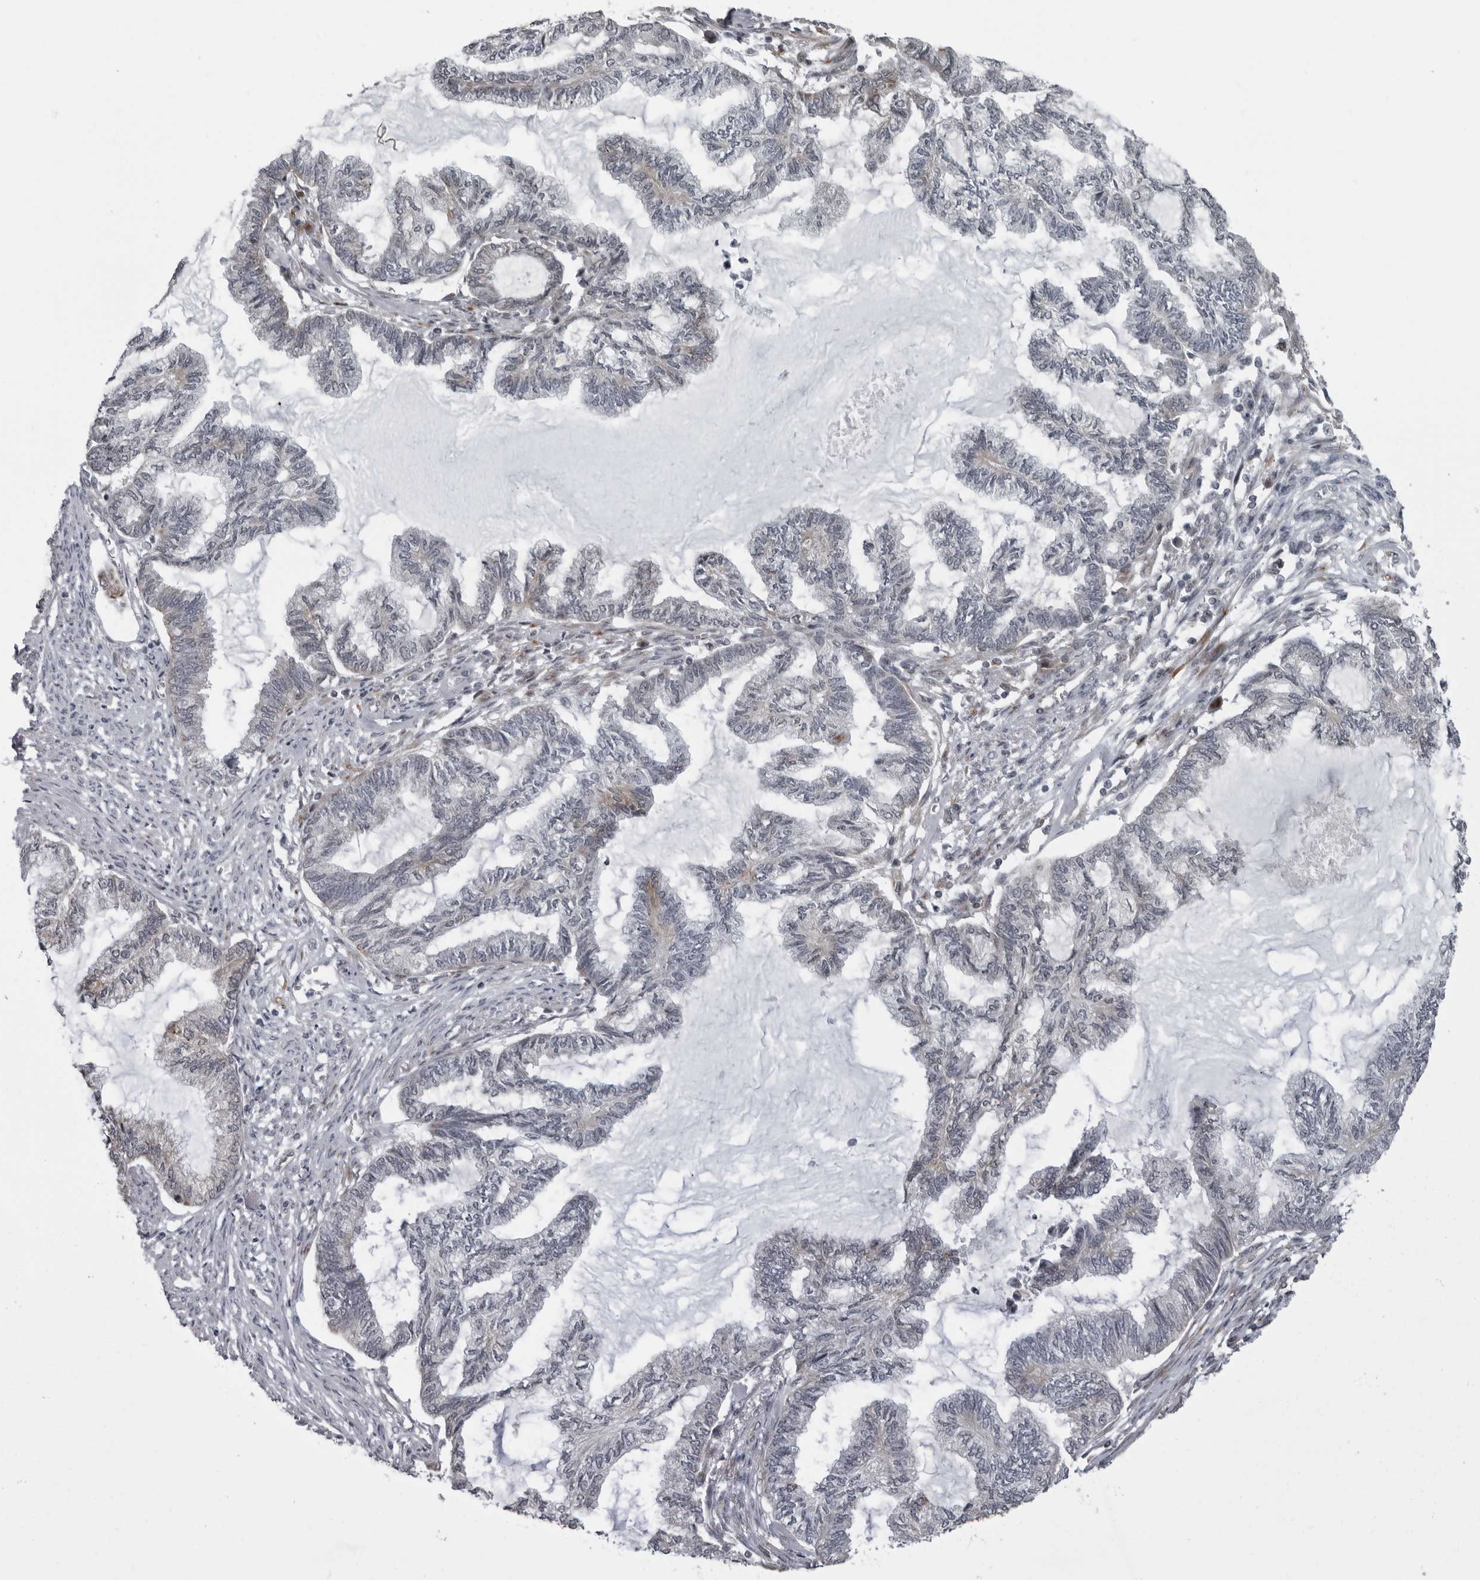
{"staining": {"intensity": "weak", "quantity": "<25%", "location": "cytoplasmic/membranous"}, "tissue": "endometrial cancer", "cell_type": "Tumor cells", "image_type": "cancer", "snomed": [{"axis": "morphology", "description": "Adenocarcinoma, NOS"}, {"axis": "topography", "description": "Endometrium"}], "caption": "Endometrial cancer was stained to show a protein in brown. There is no significant expression in tumor cells. Nuclei are stained in blue.", "gene": "RTCA", "patient": {"sex": "female", "age": 86}}